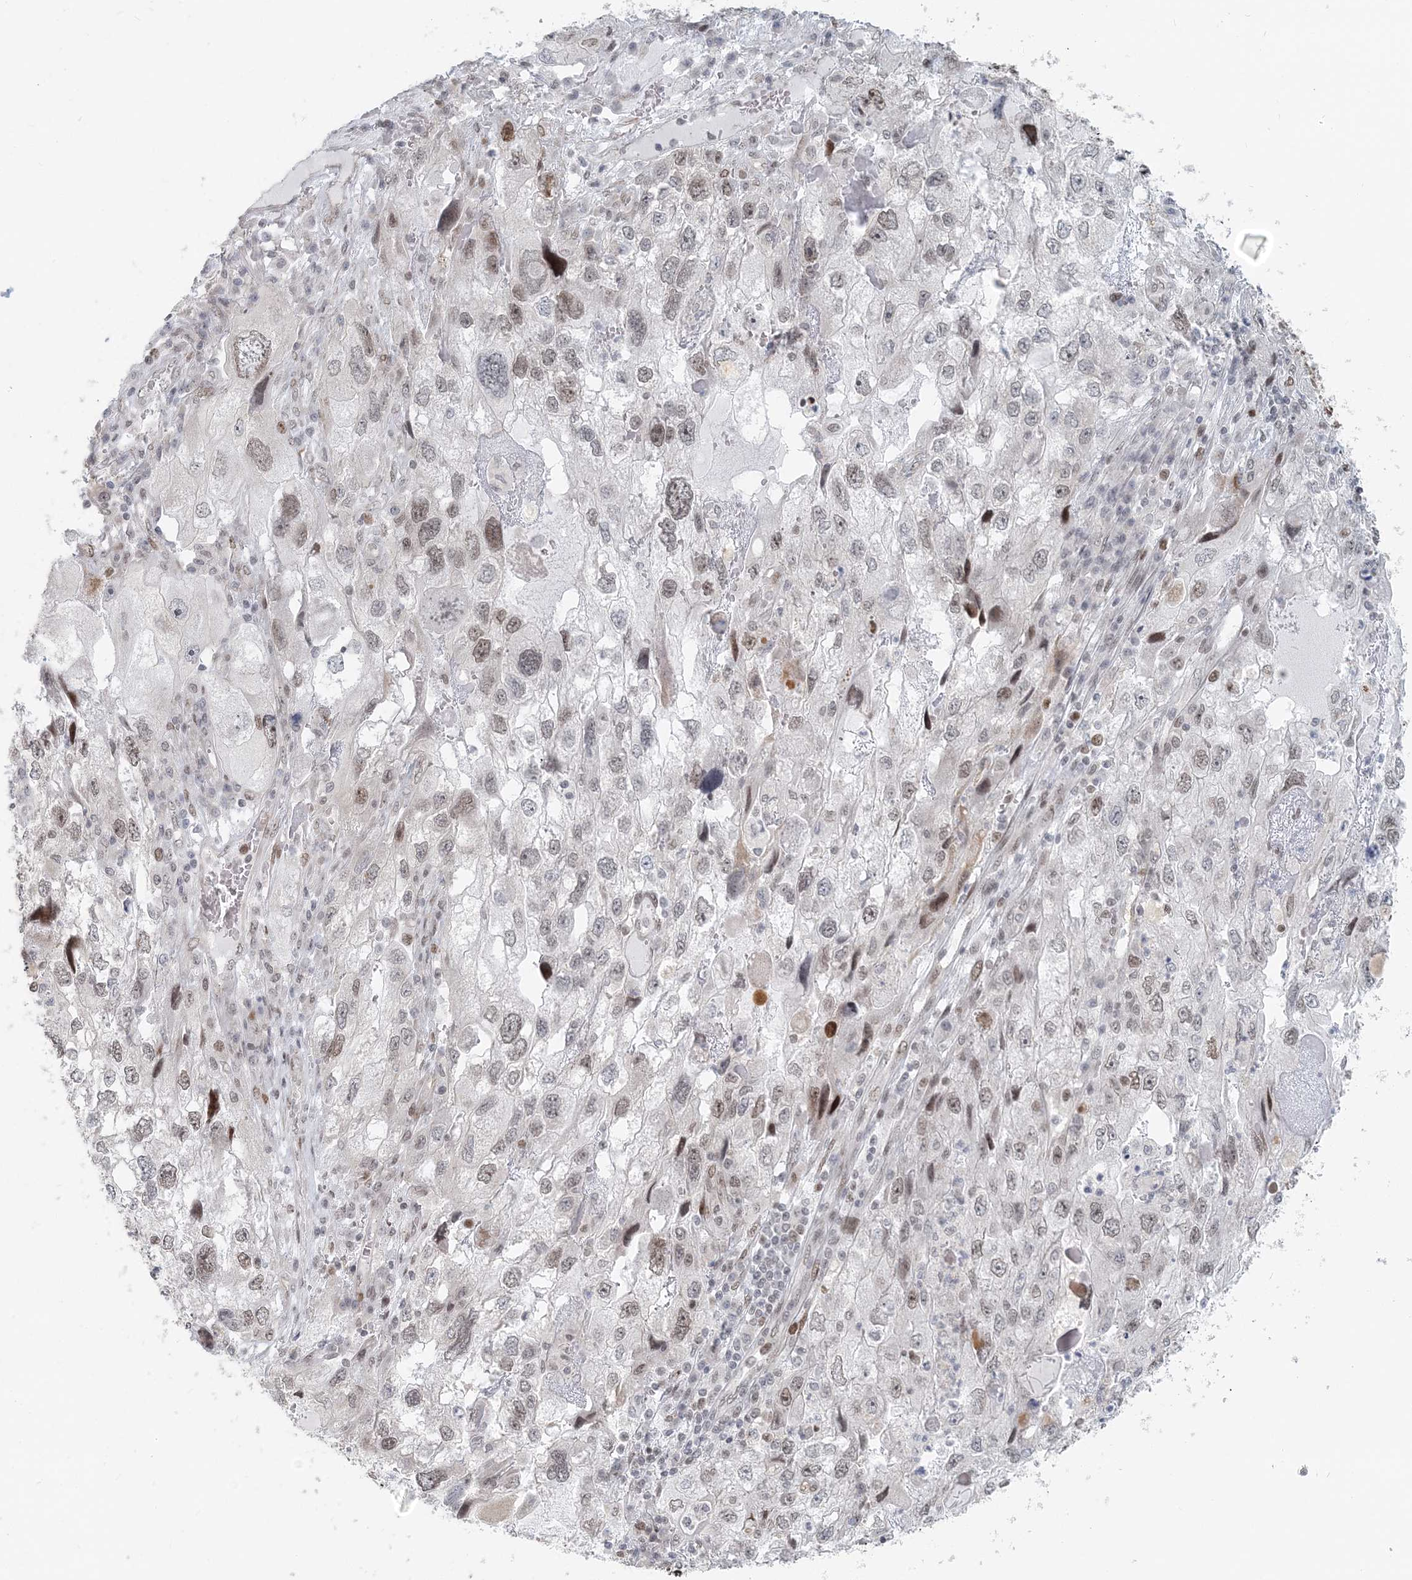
{"staining": {"intensity": "moderate", "quantity": "<25%", "location": "nuclear"}, "tissue": "endometrial cancer", "cell_type": "Tumor cells", "image_type": "cancer", "snomed": [{"axis": "morphology", "description": "Adenocarcinoma, NOS"}, {"axis": "topography", "description": "Endometrium"}], "caption": "The histopathology image reveals staining of endometrial cancer (adenocarcinoma), revealing moderate nuclear protein positivity (brown color) within tumor cells.", "gene": "BAZ1B", "patient": {"sex": "female", "age": 49}}